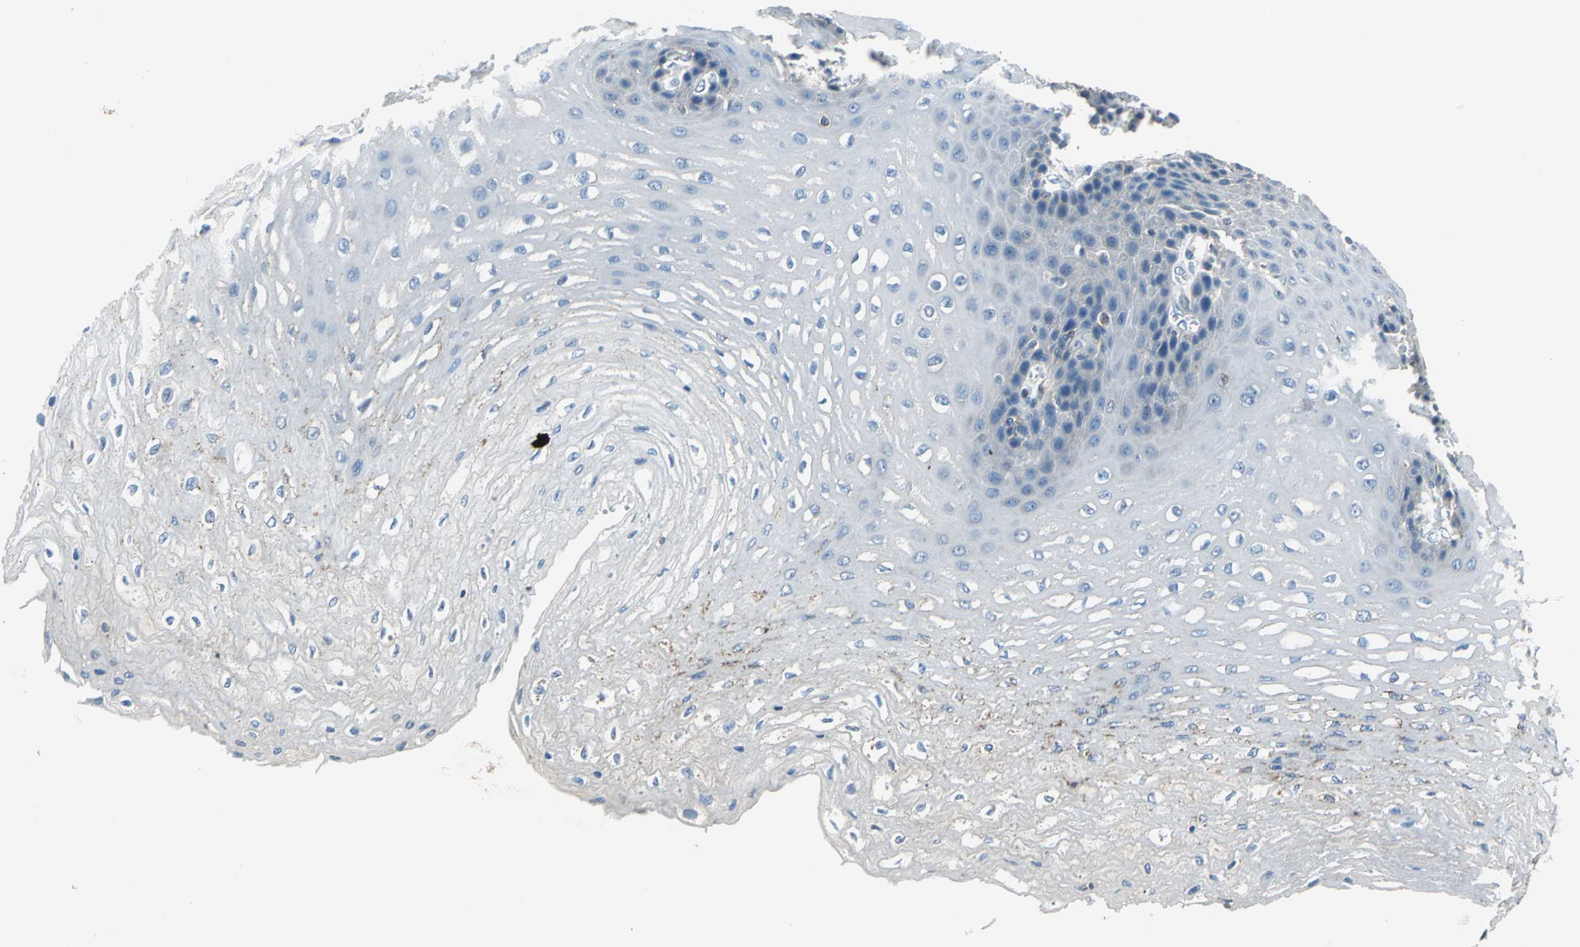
{"staining": {"intensity": "negative", "quantity": "none", "location": "none"}, "tissue": "esophagus", "cell_type": "Squamous epithelial cells", "image_type": "normal", "snomed": [{"axis": "morphology", "description": "Normal tissue, NOS"}, {"axis": "topography", "description": "Esophagus"}], "caption": "This is an immunohistochemistry (IHC) histopathology image of normal esophagus. There is no expression in squamous epithelial cells.", "gene": "PRKCA", "patient": {"sex": "female", "age": 72}}